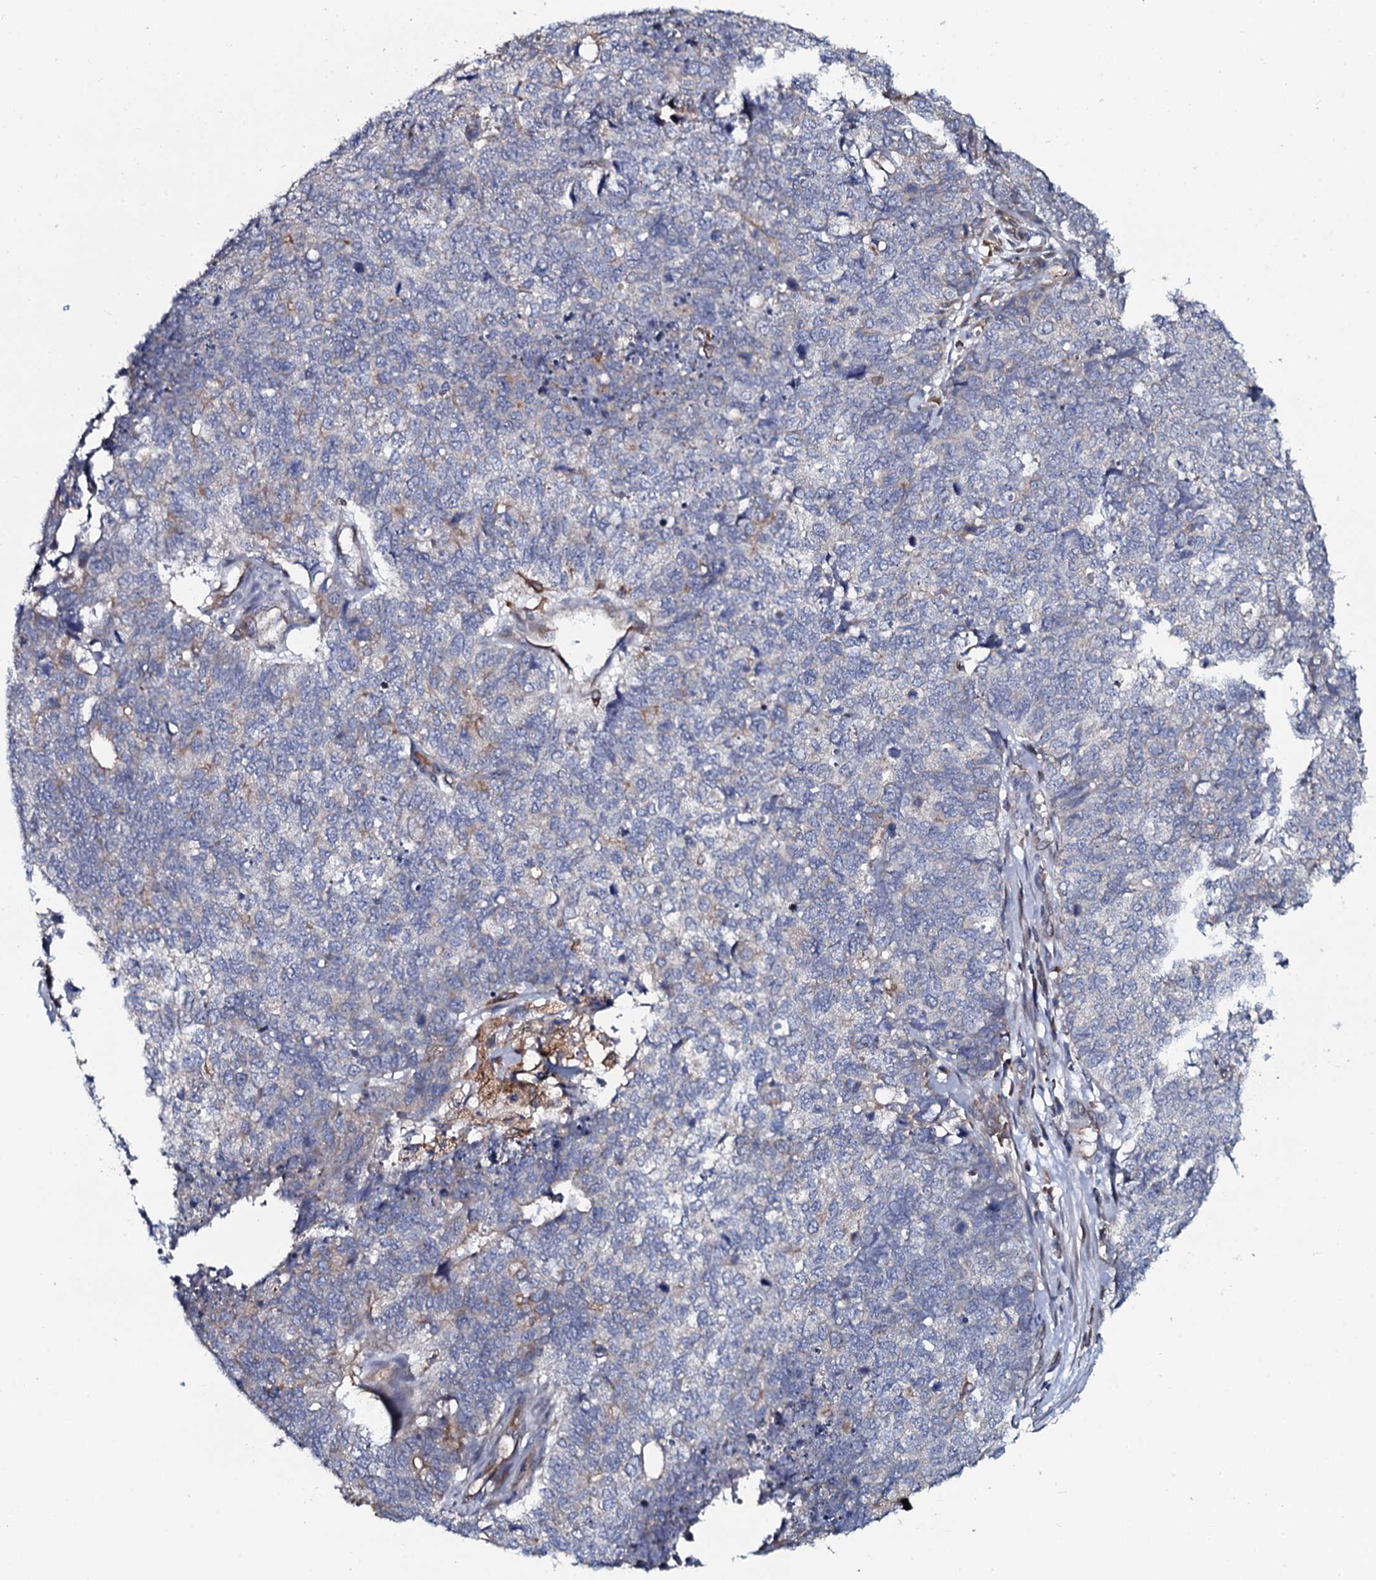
{"staining": {"intensity": "negative", "quantity": "none", "location": "none"}, "tissue": "cervical cancer", "cell_type": "Tumor cells", "image_type": "cancer", "snomed": [{"axis": "morphology", "description": "Squamous cell carcinoma, NOS"}, {"axis": "topography", "description": "Cervix"}], "caption": "Tumor cells are negative for protein expression in human squamous cell carcinoma (cervical).", "gene": "TMEM151A", "patient": {"sex": "female", "age": 63}}